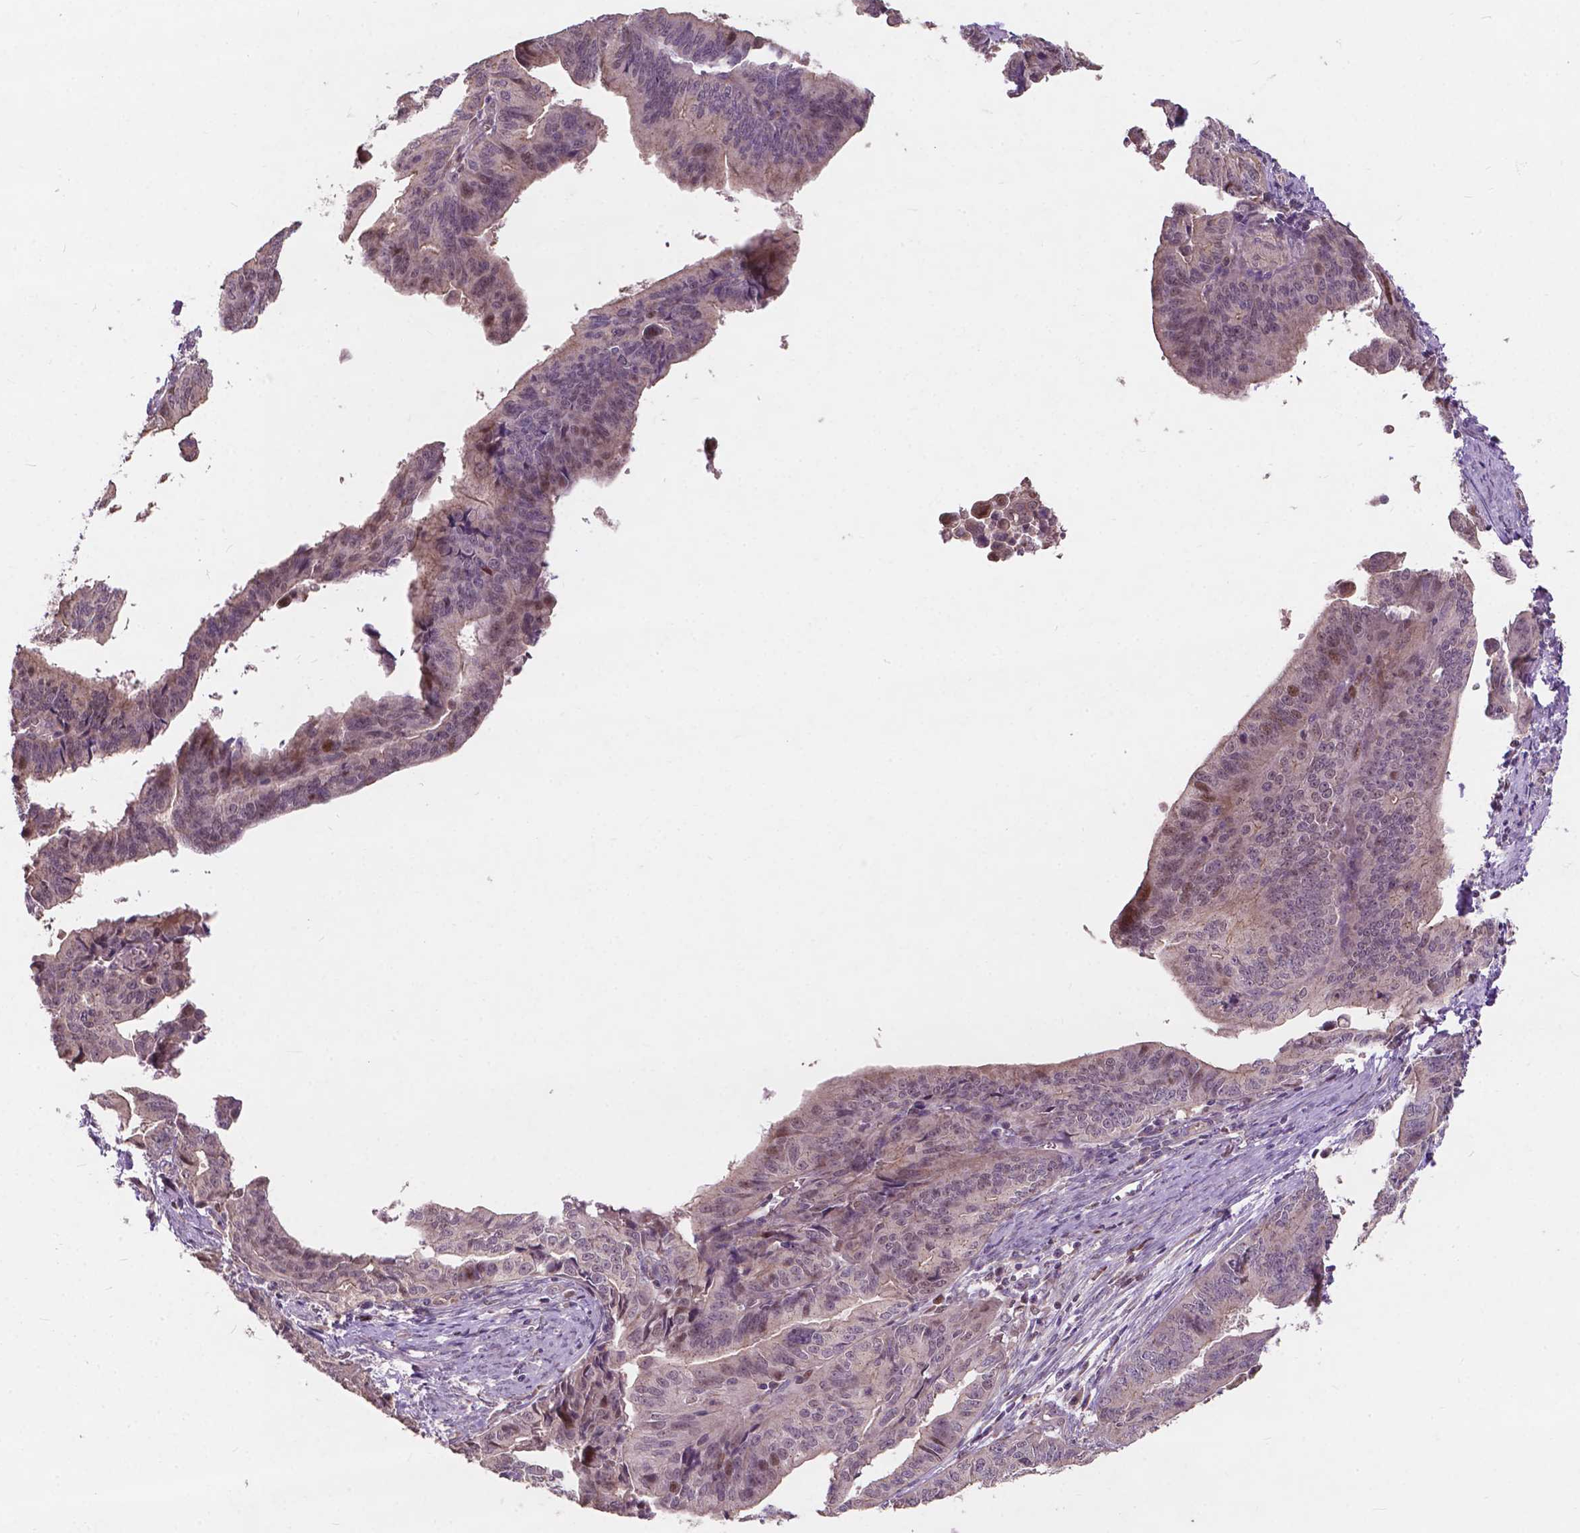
{"staining": {"intensity": "weak", "quantity": "25%-75%", "location": "cytoplasmic/membranous"}, "tissue": "endometrial cancer", "cell_type": "Tumor cells", "image_type": "cancer", "snomed": [{"axis": "morphology", "description": "Adenocarcinoma, NOS"}, {"axis": "topography", "description": "Endometrium"}], "caption": "The micrograph displays staining of endometrial adenocarcinoma, revealing weak cytoplasmic/membranous protein expression (brown color) within tumor cells. (Stains: DAB (3,3'-diaminobenzidine) in brown, nuclei in blue, Microscopy: brightfield microscopy at high magnification).", "gene": "DUSP16", "patient": {"sex": "female", "age": 65}}